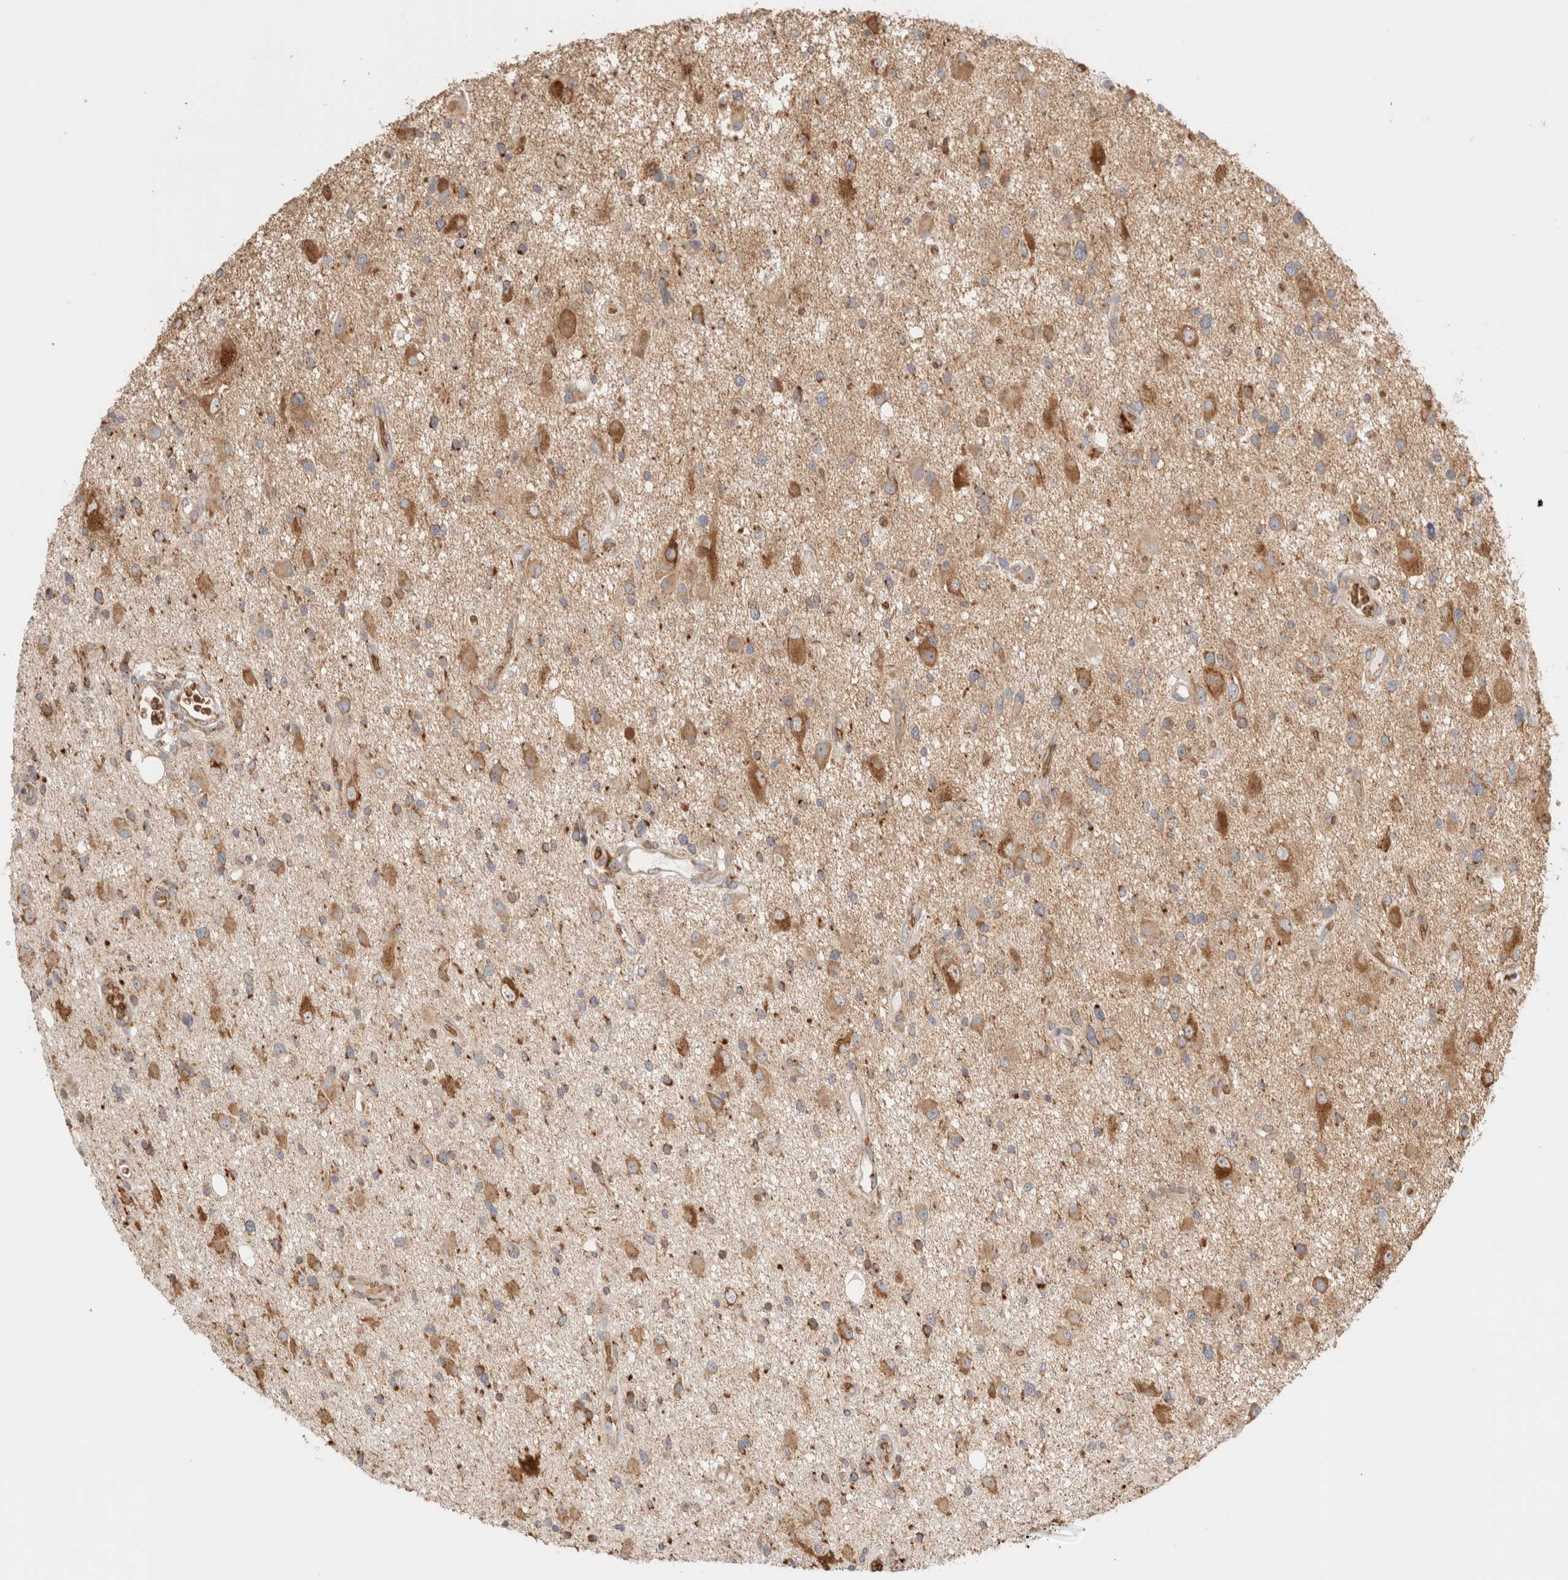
{"staining": {"intensity": "moderate", "quantity": ">75%", "location": "cytoplasmic/membranous"}, "tissue": "glioma", "cell_type": "Tumor cells", "image_type": "cancer", "snomed": [{"axis": "morphology", "description": "Glioma, malignant, High grade"}, {"axis": "topography", "description": "Brain"}], "caption": "Malignant glioma (high-grade) stained with a brown dye shows moderate cytoplasmic/membranous positive staining in approximately >75% of tumor cells.", "gene": "UTS2B", "patient": {"sex": "male", "age": 33}}